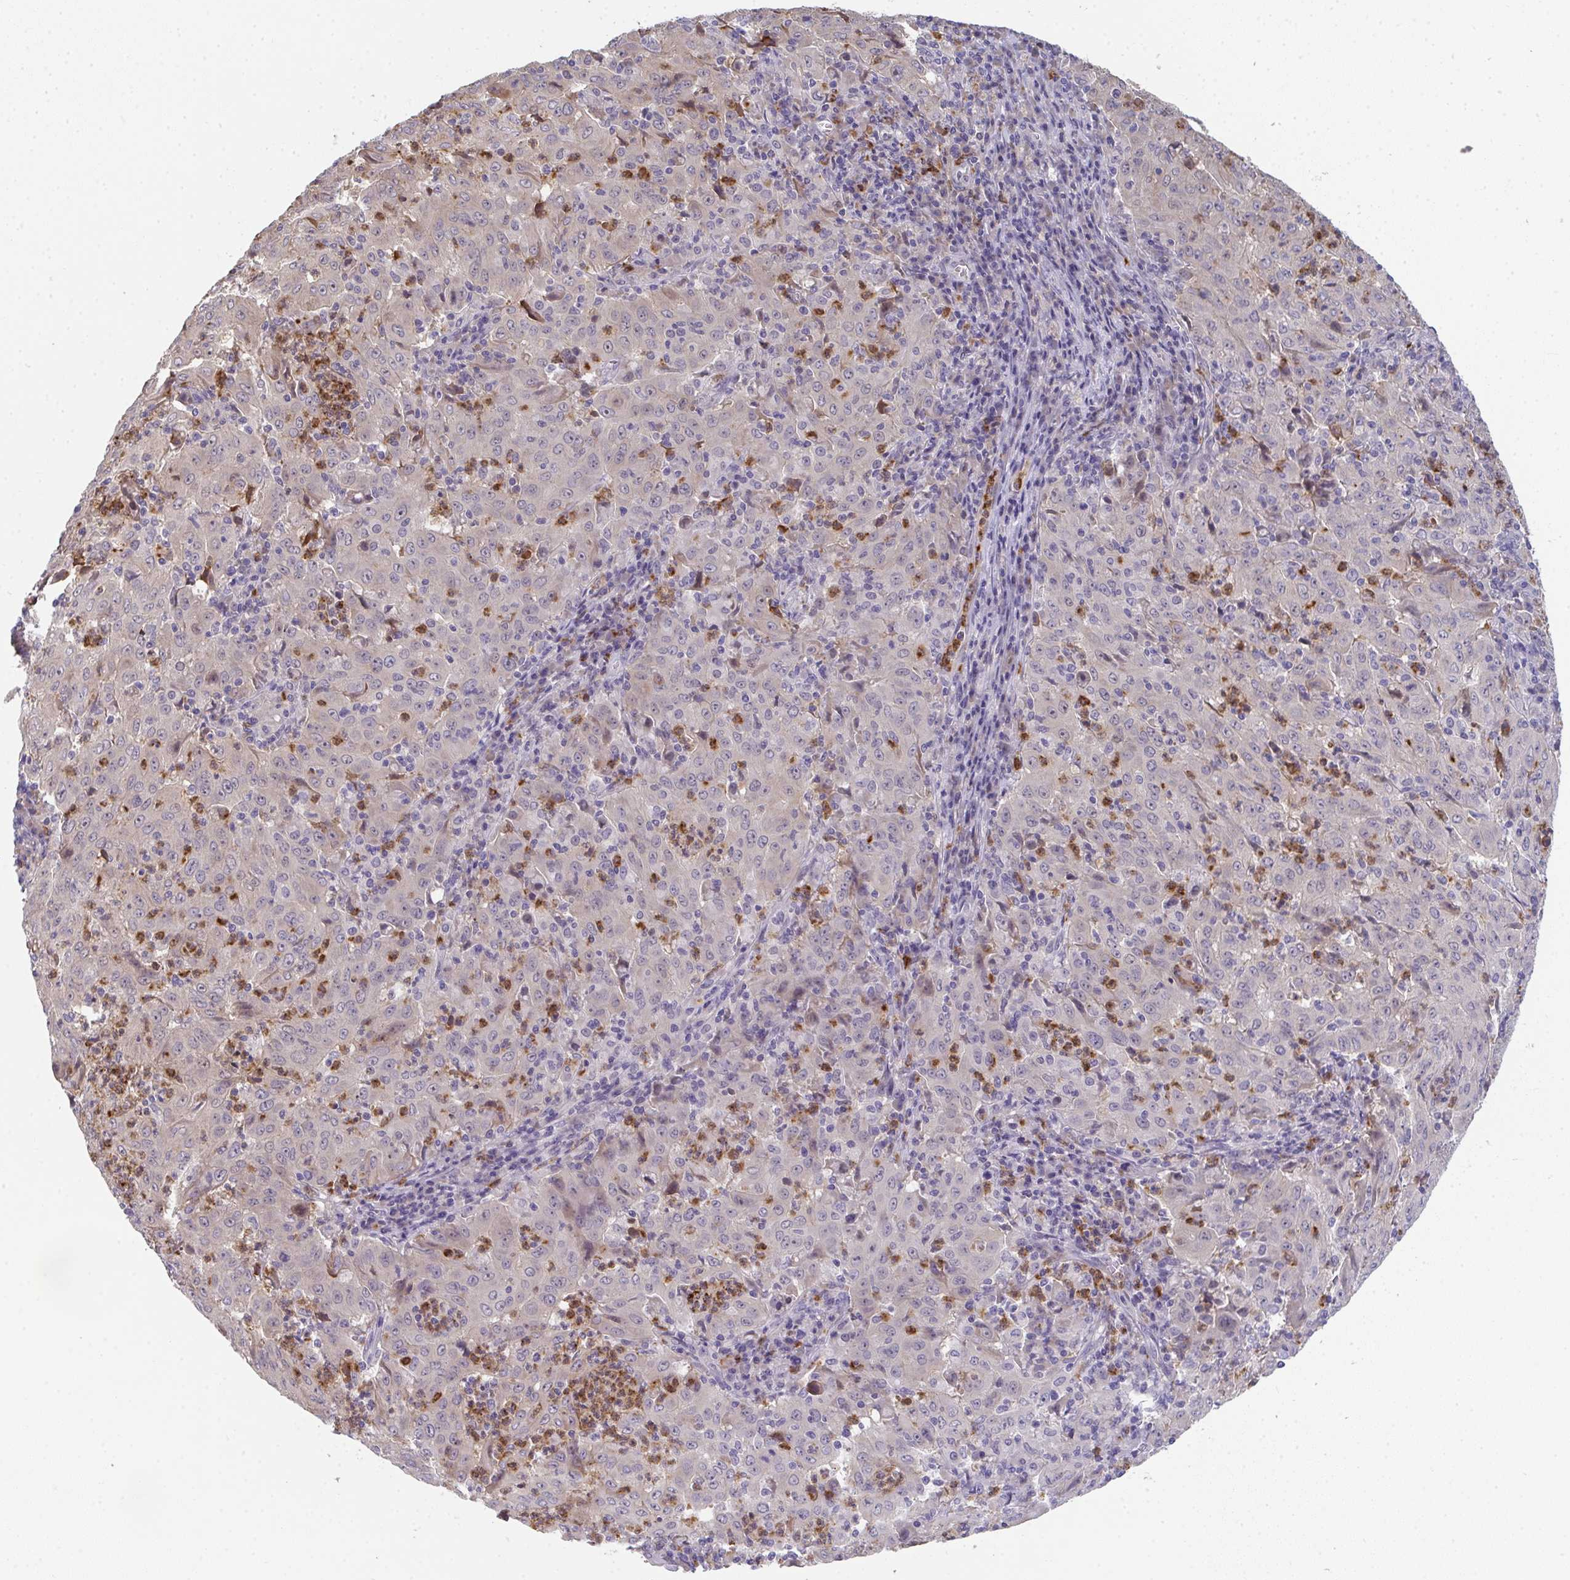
{"staining": {"intensity": "weak", "quantity": "25%-75%", "location": "cytoplasmic/membranous,nuclear"}, "tissue": "pancreatic cancer", "cell_type": "Tumor cells", "image_type": "cancer", "snomed": [{"axis": "morphology", "description": "Adenocarcinoma, NOS"}, {"axis": "topography", "description": "Pancreas"}], "caption": "Immunohistochemistry (IHC) of human pancreatic cancer displays low levels of weak cytoplasmic/membranous and nuclear staining in about 25%-75% of tumor cells. (Brightfield microscopy of DAB IHC at high magnification).", "gene": "RIOK1", "patient": {"sex": "male", "age": 63}}